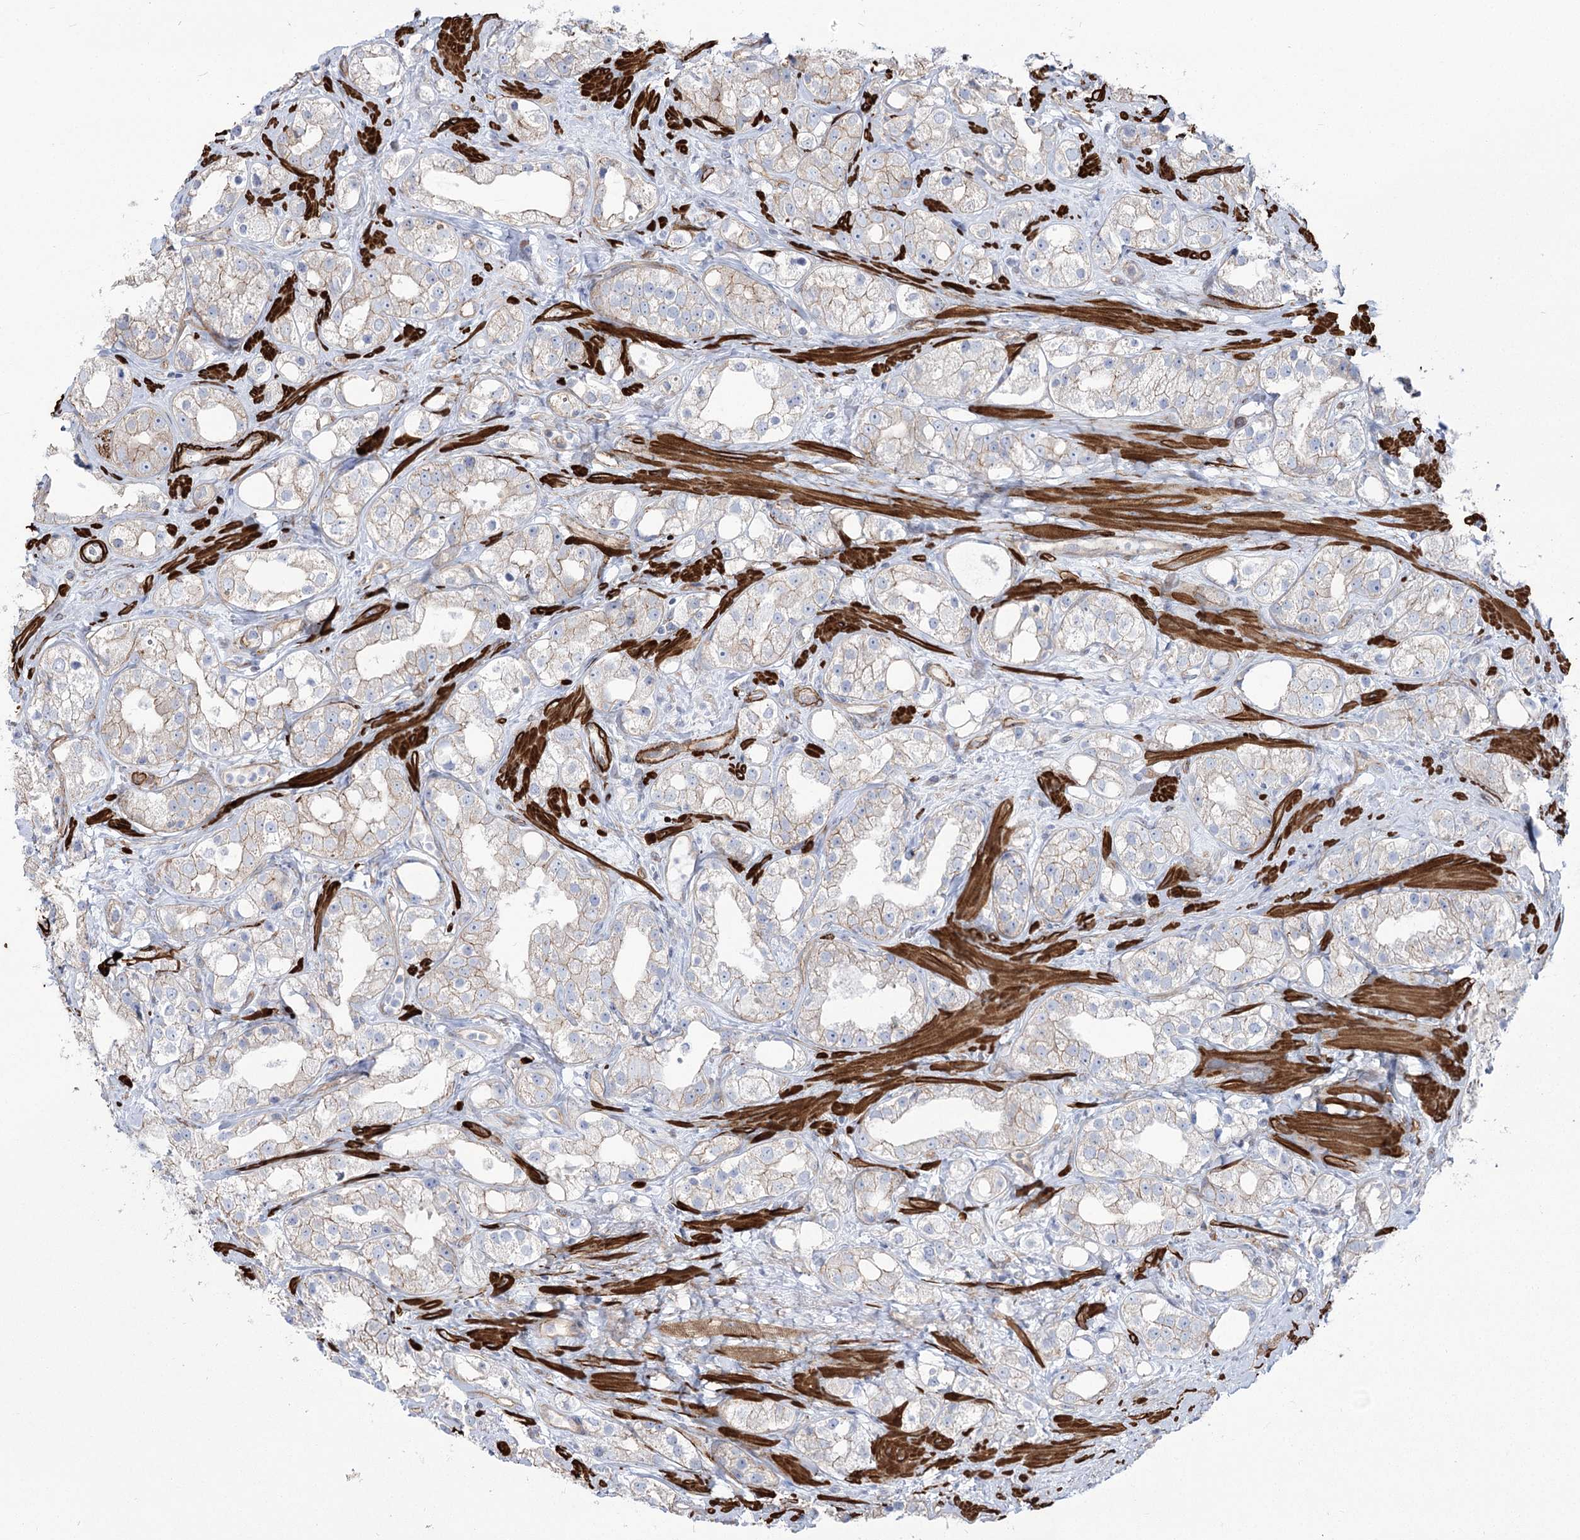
{"staining": {"intensity": "weak", "quantity": "25%-75%", "location": "cytoplasmic/membranous"}, "tissue": "prostate cancer", "cell_type": "Tumor cells", "image_type": "cancer", "snomed": [{"axis": "morphology", "description": "Adenocarcinoma, NOS"}, {"axis": "topography", "description": "Prostate"}], "caption": "This is a photomicrograph of immunohistochemistry staining of prostate adenocarcinoma, which shows weak expression in the cytoplasmic/membranous of tumor cells.", "gene": "PLEKHA5", "patient": {"sex": "male", "age": 79}}